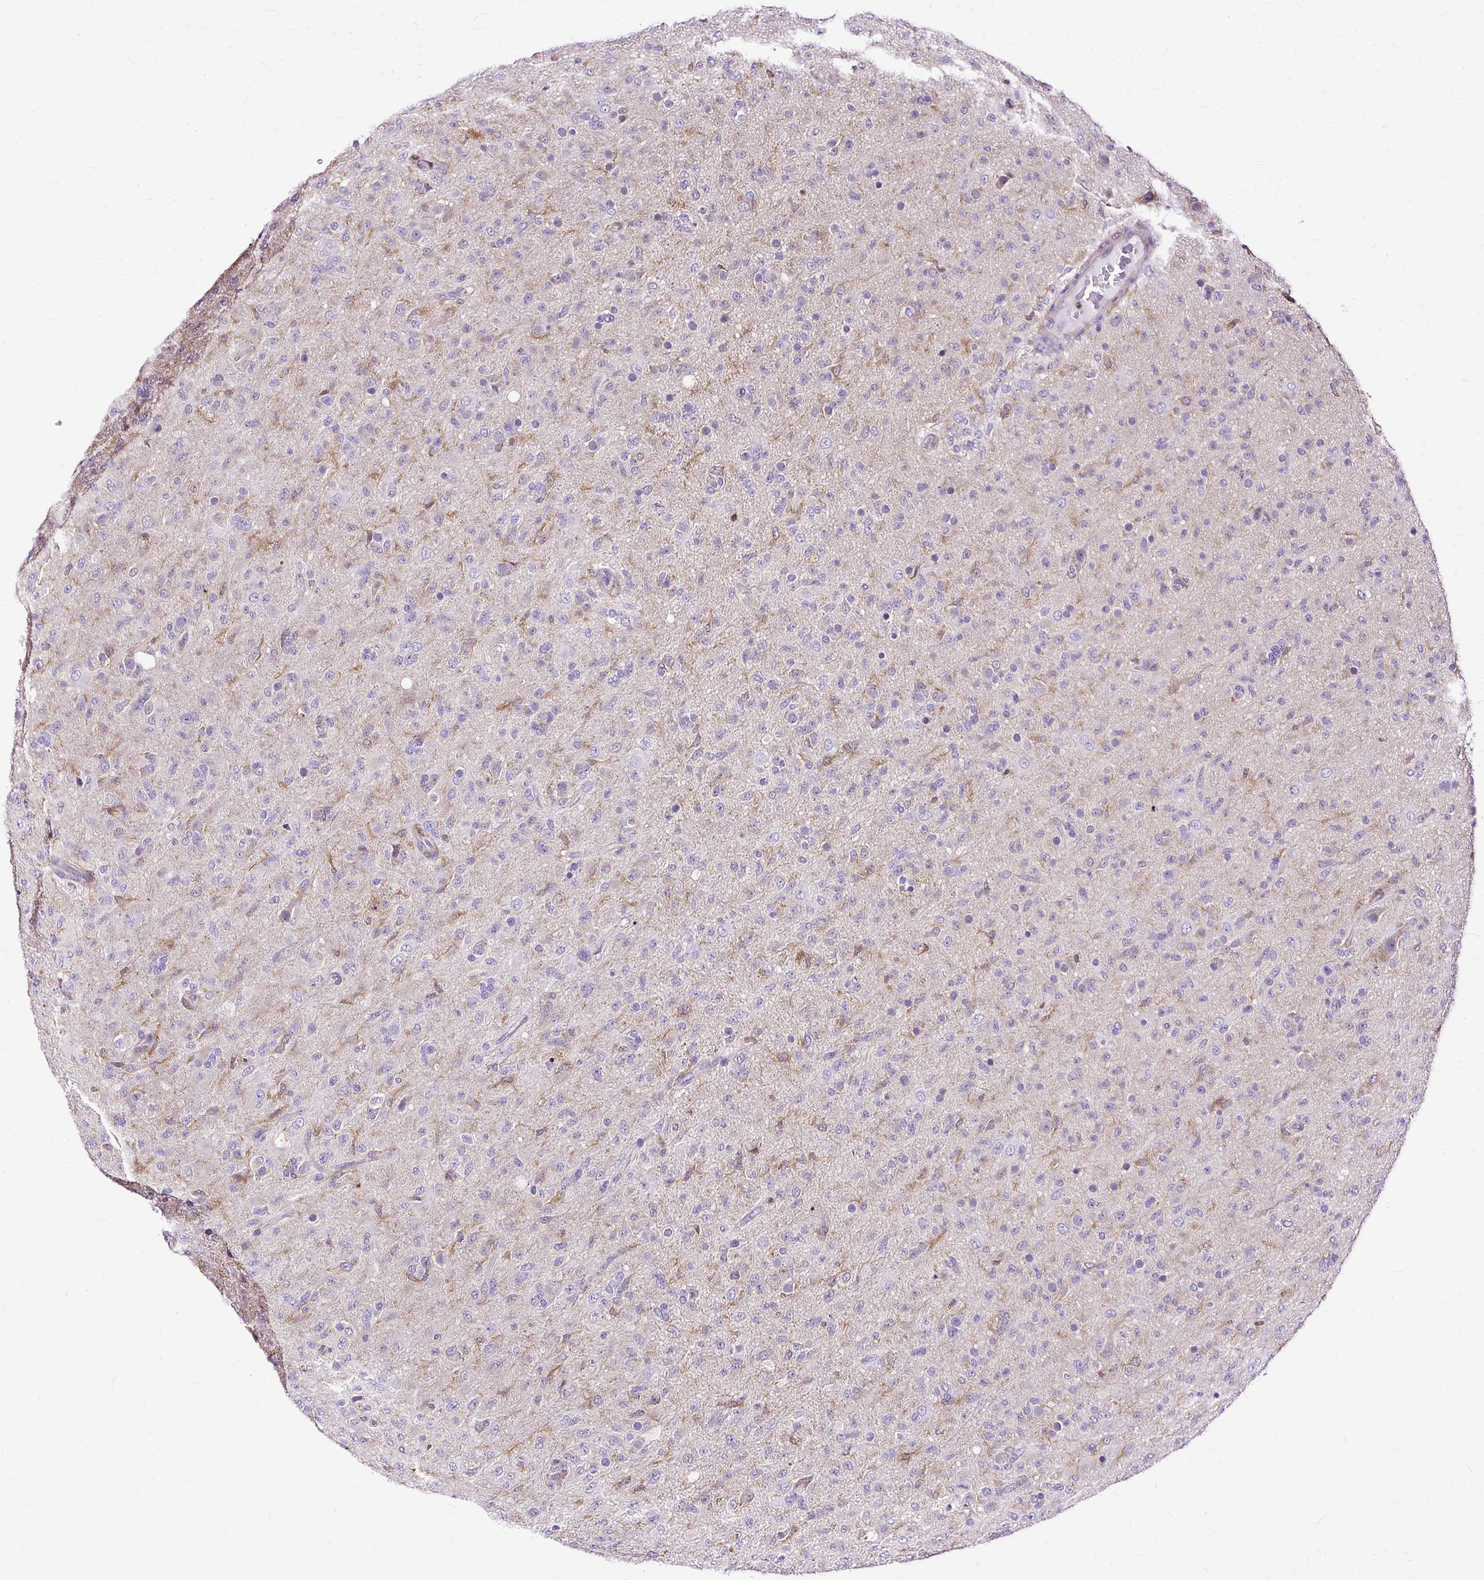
{"staining": {"intensity": "negative", "quantity": "none", "location": "none"}, "tissue": "glioma", "cell_type": "Tumor cells", "image_type": "cancer", "snomed": [{"axis": "morphology", "description": "Glioma, malignant, Low grade"}, {"axis": "topography", "description": "Brain"}], "caption": "Immunohistochemistry (IHC) photomicrograph of neoplastic tissue: malignant glioma (low-grade) stained with DAB exhibits no significant protein positivity in tumor cells.", "gene": "TWF2", "patient": {"sex": "male", "age": 65}}